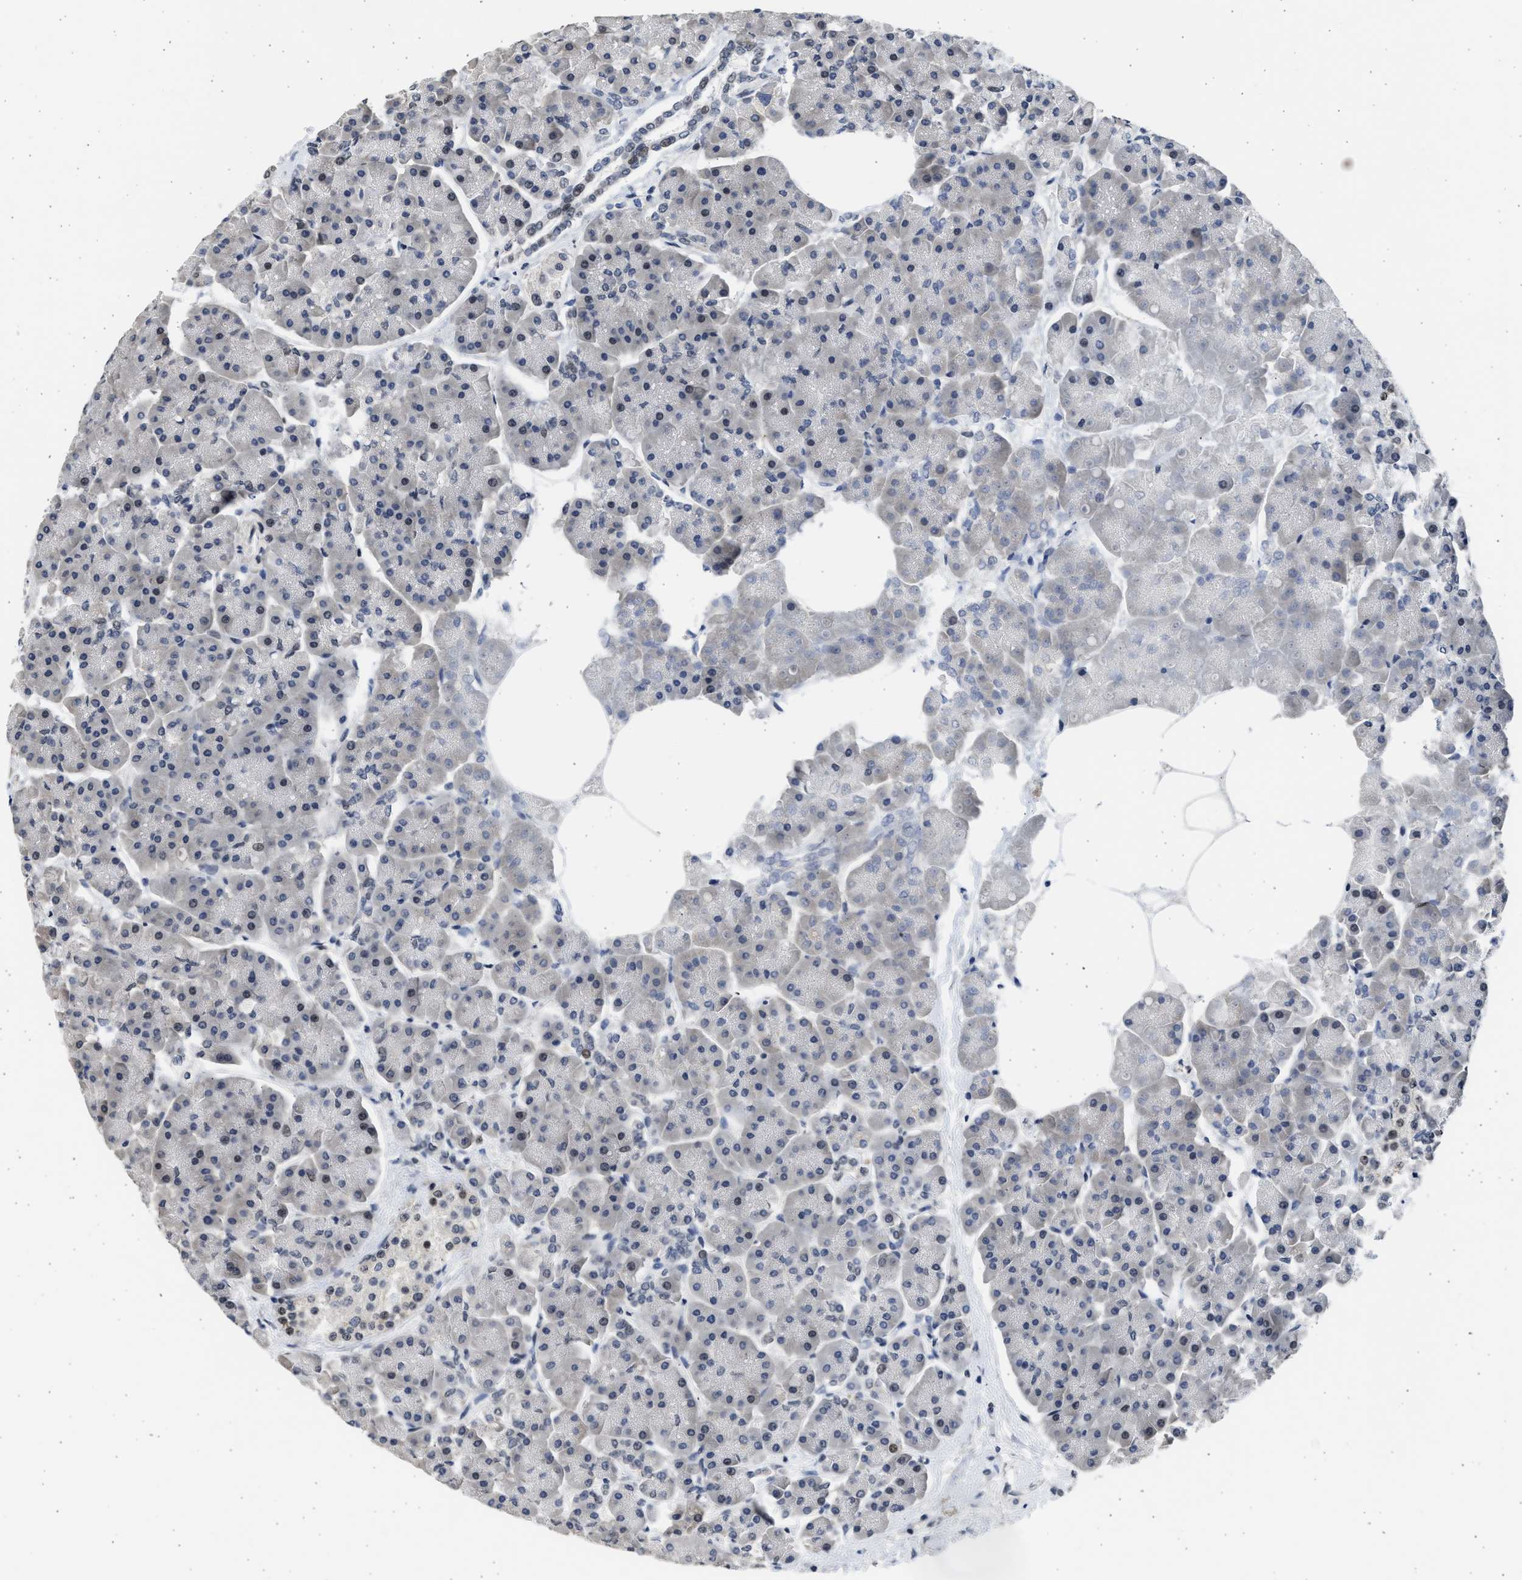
{"staining": {"intensity": "moderate", "quantity": "<25%", "location": "nuclear"}, "tissue": "pancreas", "cell_type": "Exocrine glandular cells", "image_type": "normal", "snomed": [{"axis": "morphology", "description": "Normal tissue, NOS"}, {"axis": "topography", "description": "Pancreas"}], "caption": "Immunohistochemical staining of unremarkable human pancreas displays <25% levels of moderate nuclear protein expression in about <25% of exocrine glandular cells. The staining is performed using DAB brown chromogen to label protein expression. The nuclei are counter-stained blue using hematoxylin.", "gene": "HMGN3", "patient": {"sex": "female", "age": 70}}